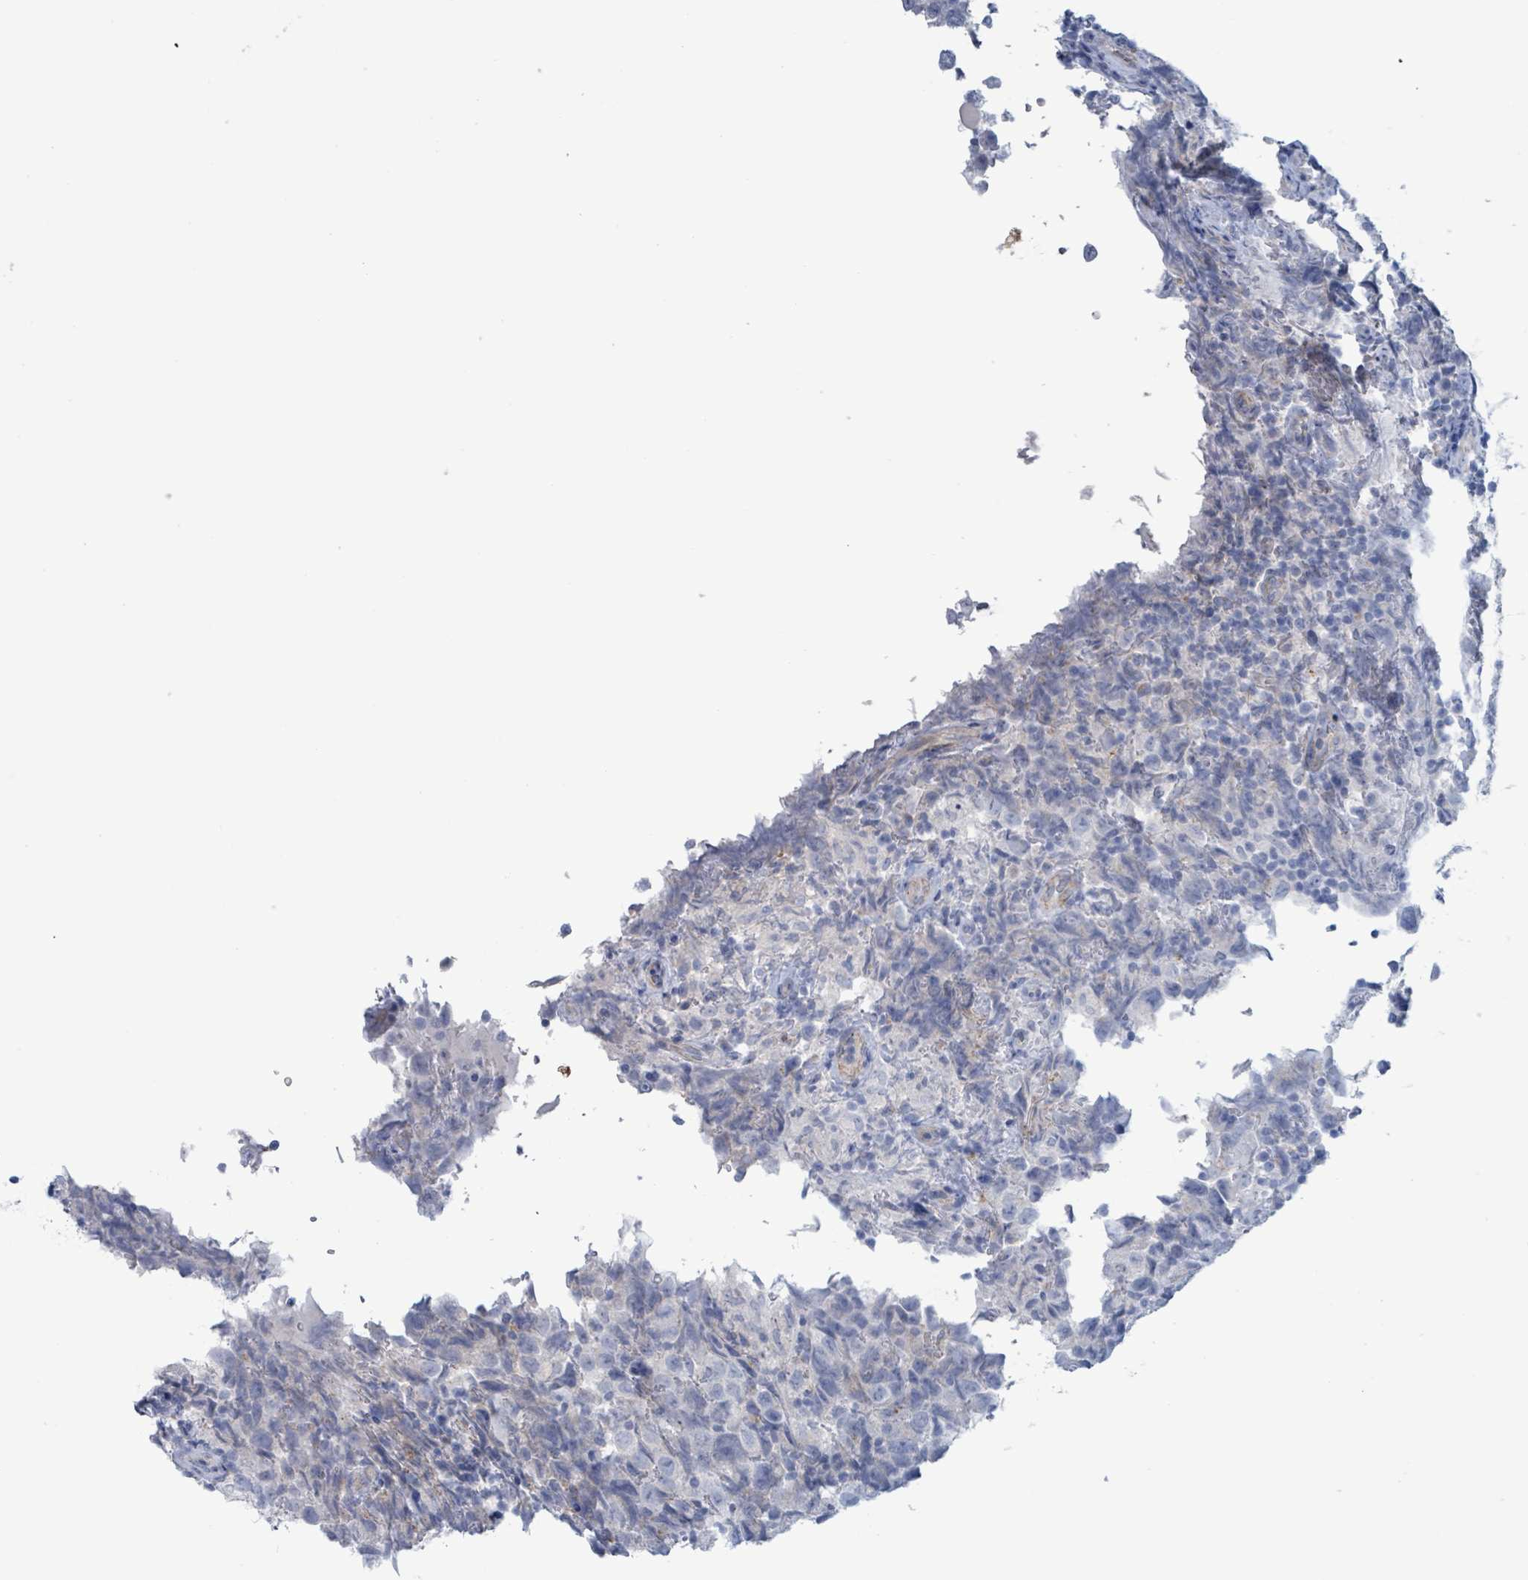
{"staining": {"intensity": "negative", "quantity": "none", "location": "none"}, "tissue": "testis cancer", "cell_type": "Tumor cells", "image_type": "cancer", "snomed": [{"axis": "morphology", "description": "Seminoma, NOS"}, {"axis": "morphology", "description": "Carcinoma, Embryonal, NOS"}, {"axis": "topography", "description": "Testis"}], "caption": "Tumor cells are negative for protein expression in human embryonal carcinoma (testis).", "gene": "PKLR", "patient": {"sex": "male", "age": 41}}